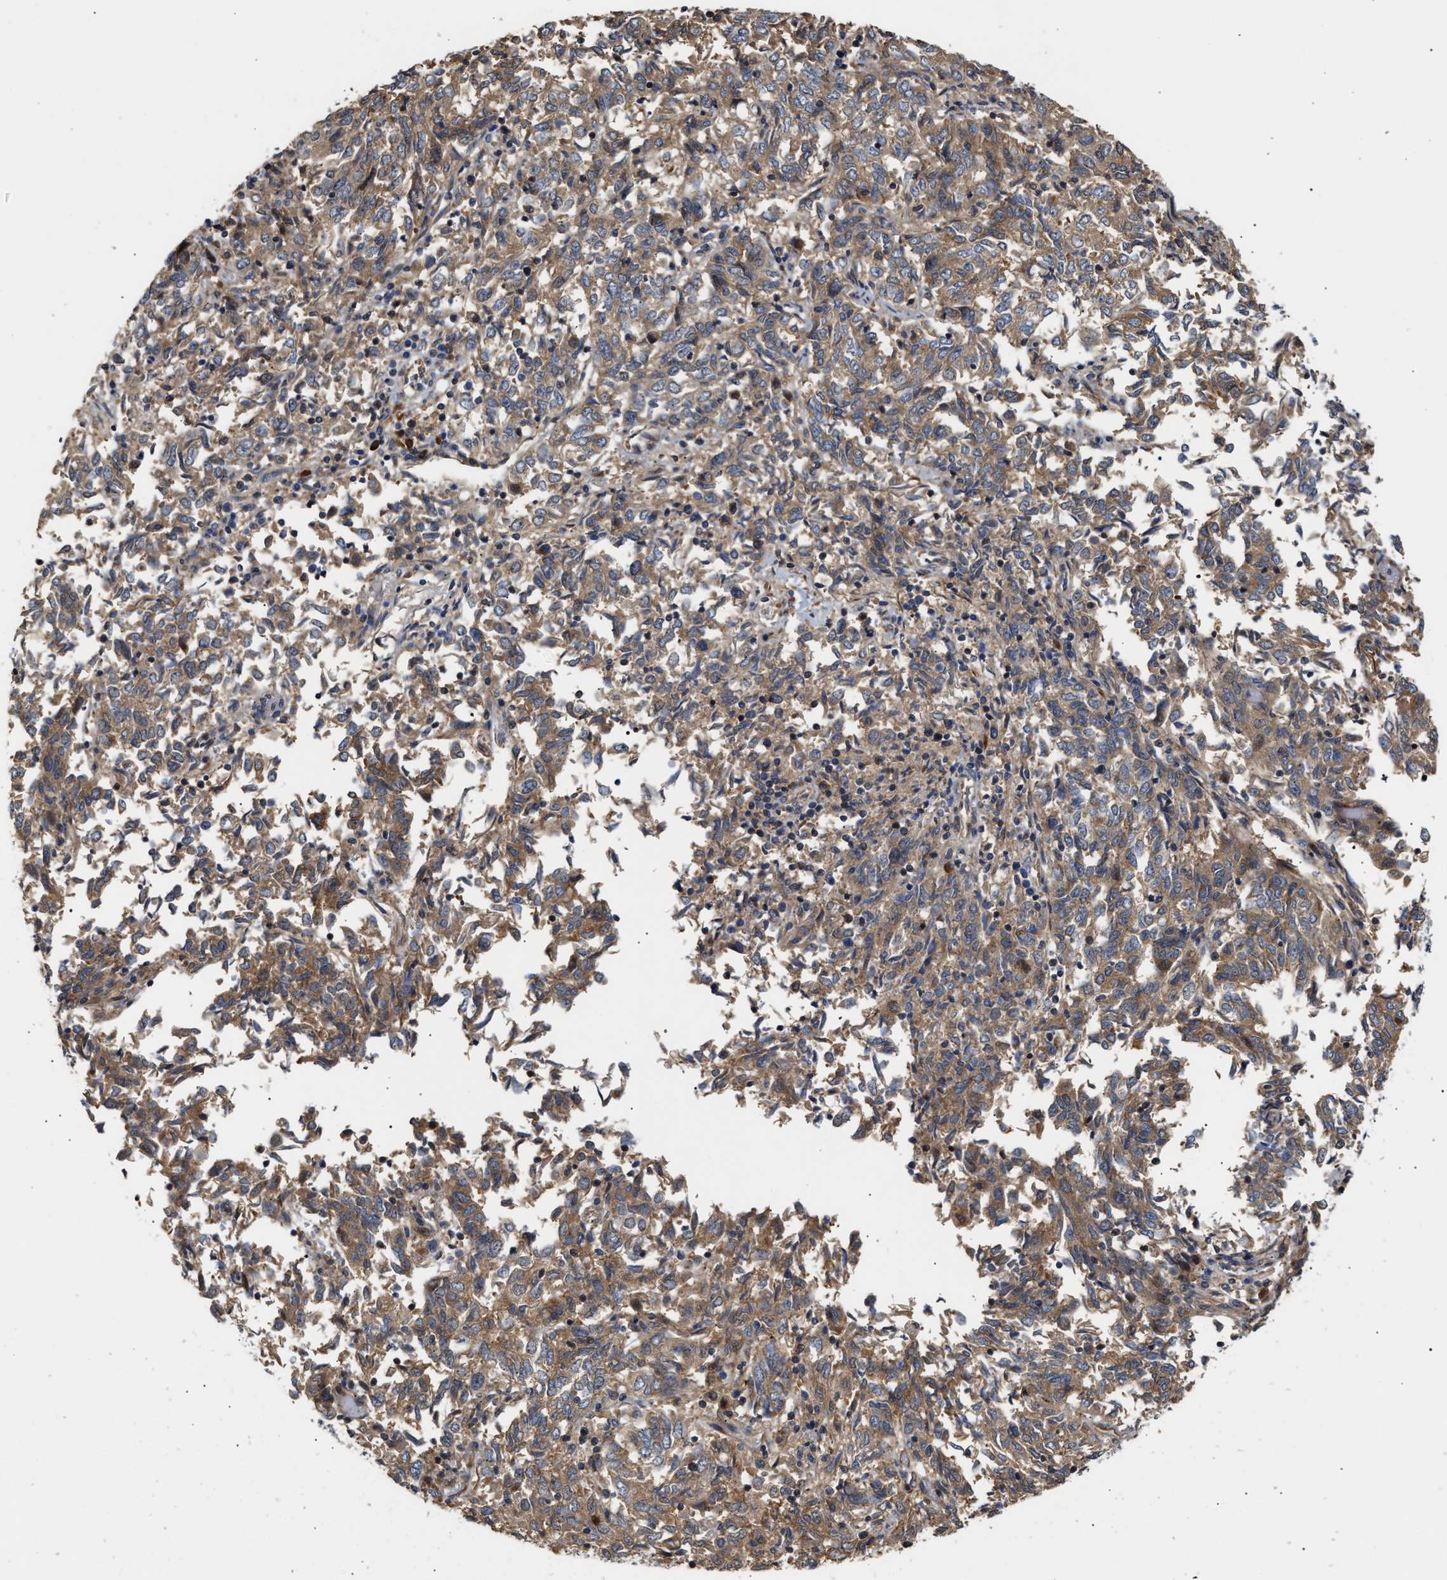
{"staining": {"intensity": "moderate", "quantity": ">75%", "location": "cytoplasmic/membranous"}, "tissue": "endometrial cancer", "cell_type": "Tumor cells", "image_type": "cancer", "snomed": [{"axis": "morphology", "description": "Adenocarcinoma, NOS"}, {"axis": "topography", "description": "Endometrium"}], "caption": "Protein positivity by immunohistochemistry (IHC) reveals moderate cytoplasmic/membranous staining in approximately >75% of tumor cells in endometrial cancer.", "gene": "CLIP2", "patient": {"sex": "female", "age": 80}}